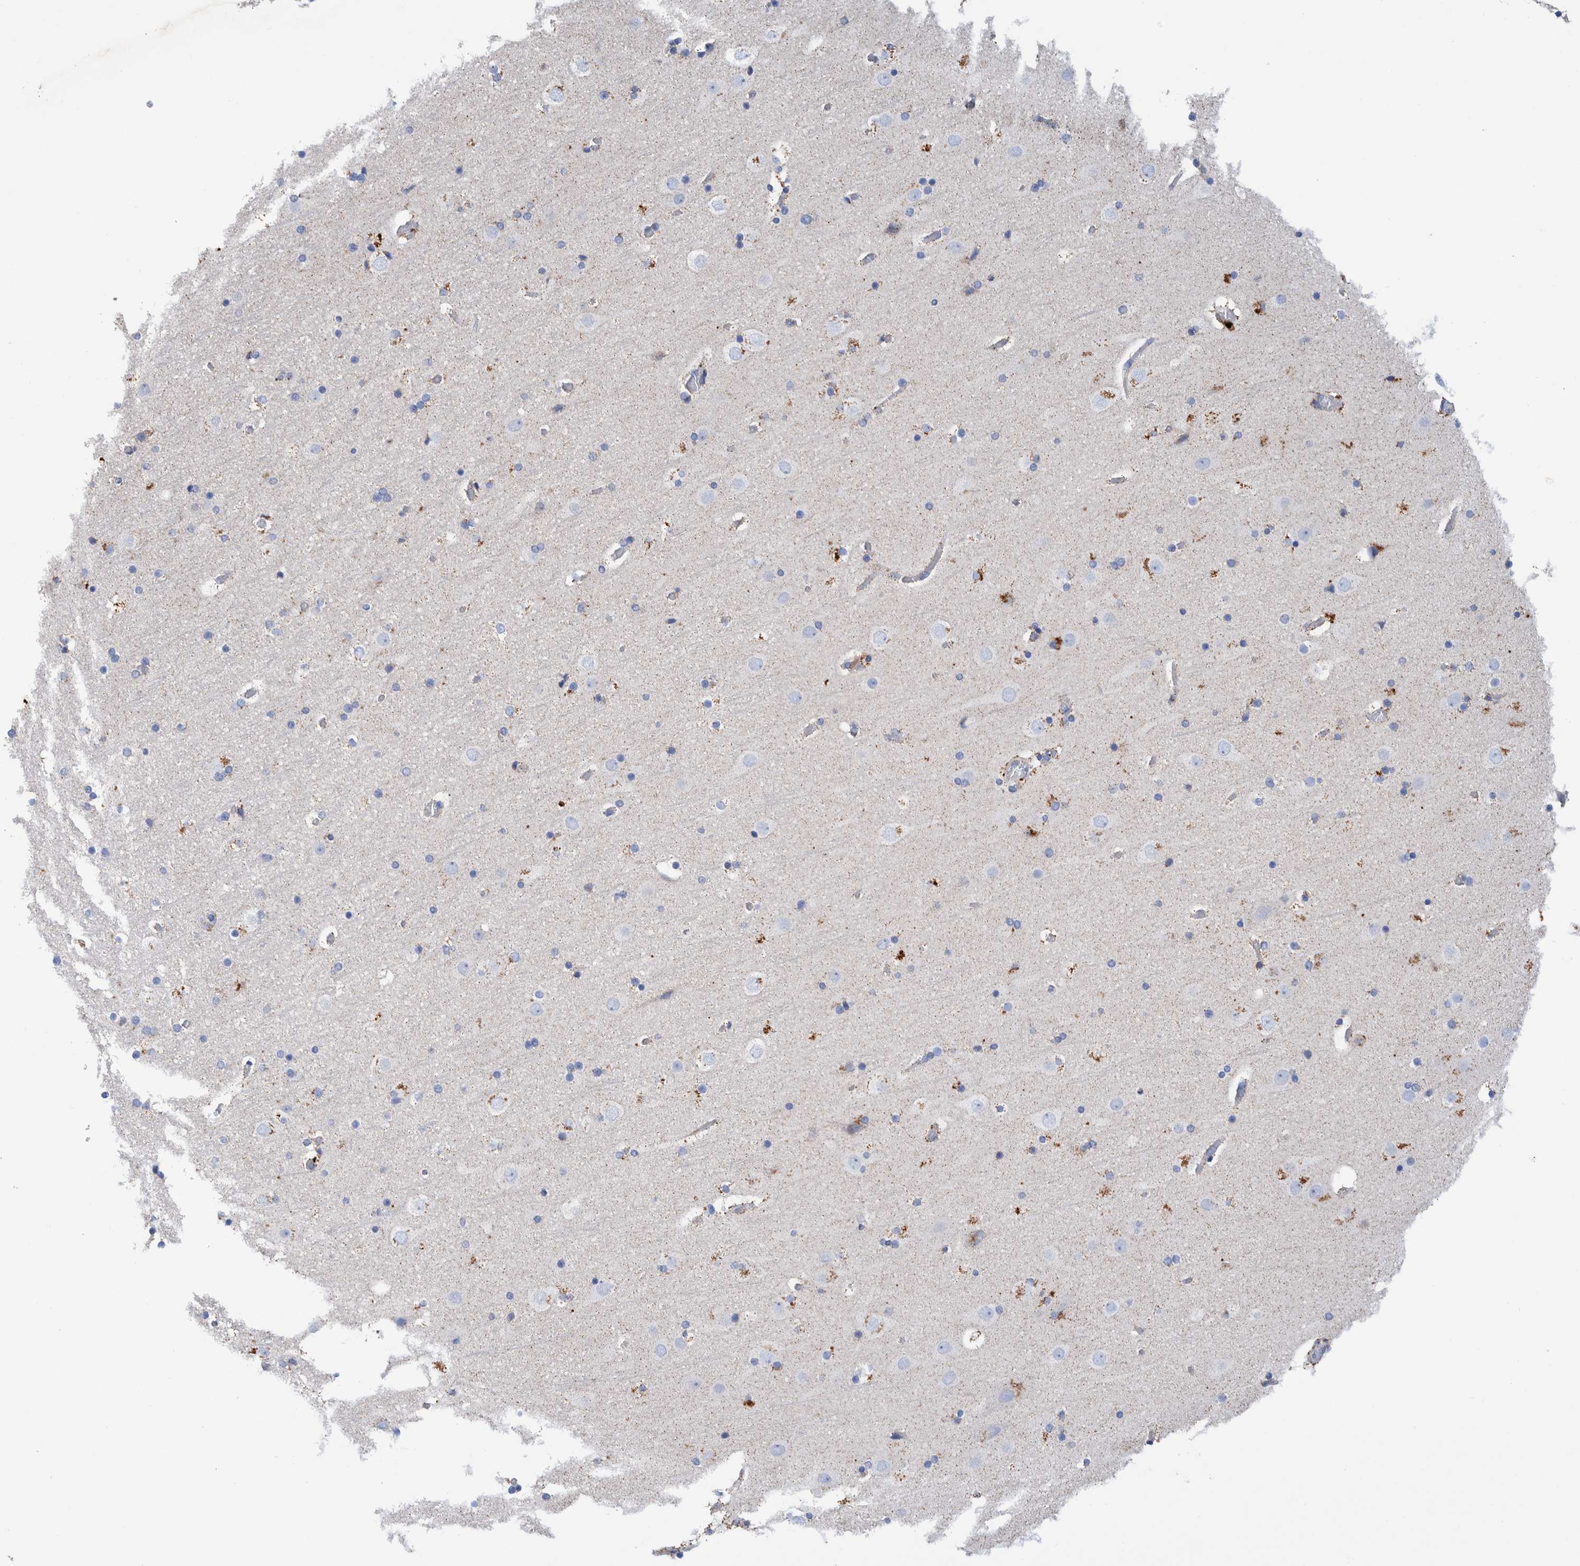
{"staining": {"intensity": "weak", "quantity": ">75%", "location": "cytoplasmic/membranous"}, "tissue": "cerebral cortex", "cell_type": "Endothelial cells", "image_type": "normal", "snomed": [{"axis": "morphology", "description": "Normal tissue, NOS"}, {"axis": "topography", "description": "Cerebral cortex"}], "caption": "Cerebral cortex stained for a protein (brown) demonstrates weak cytoplasmic/membranous positive staining in about >75% of endothelial cells.", "gene": "DECR1", "patient": {"sex": "male", "age": 57}}